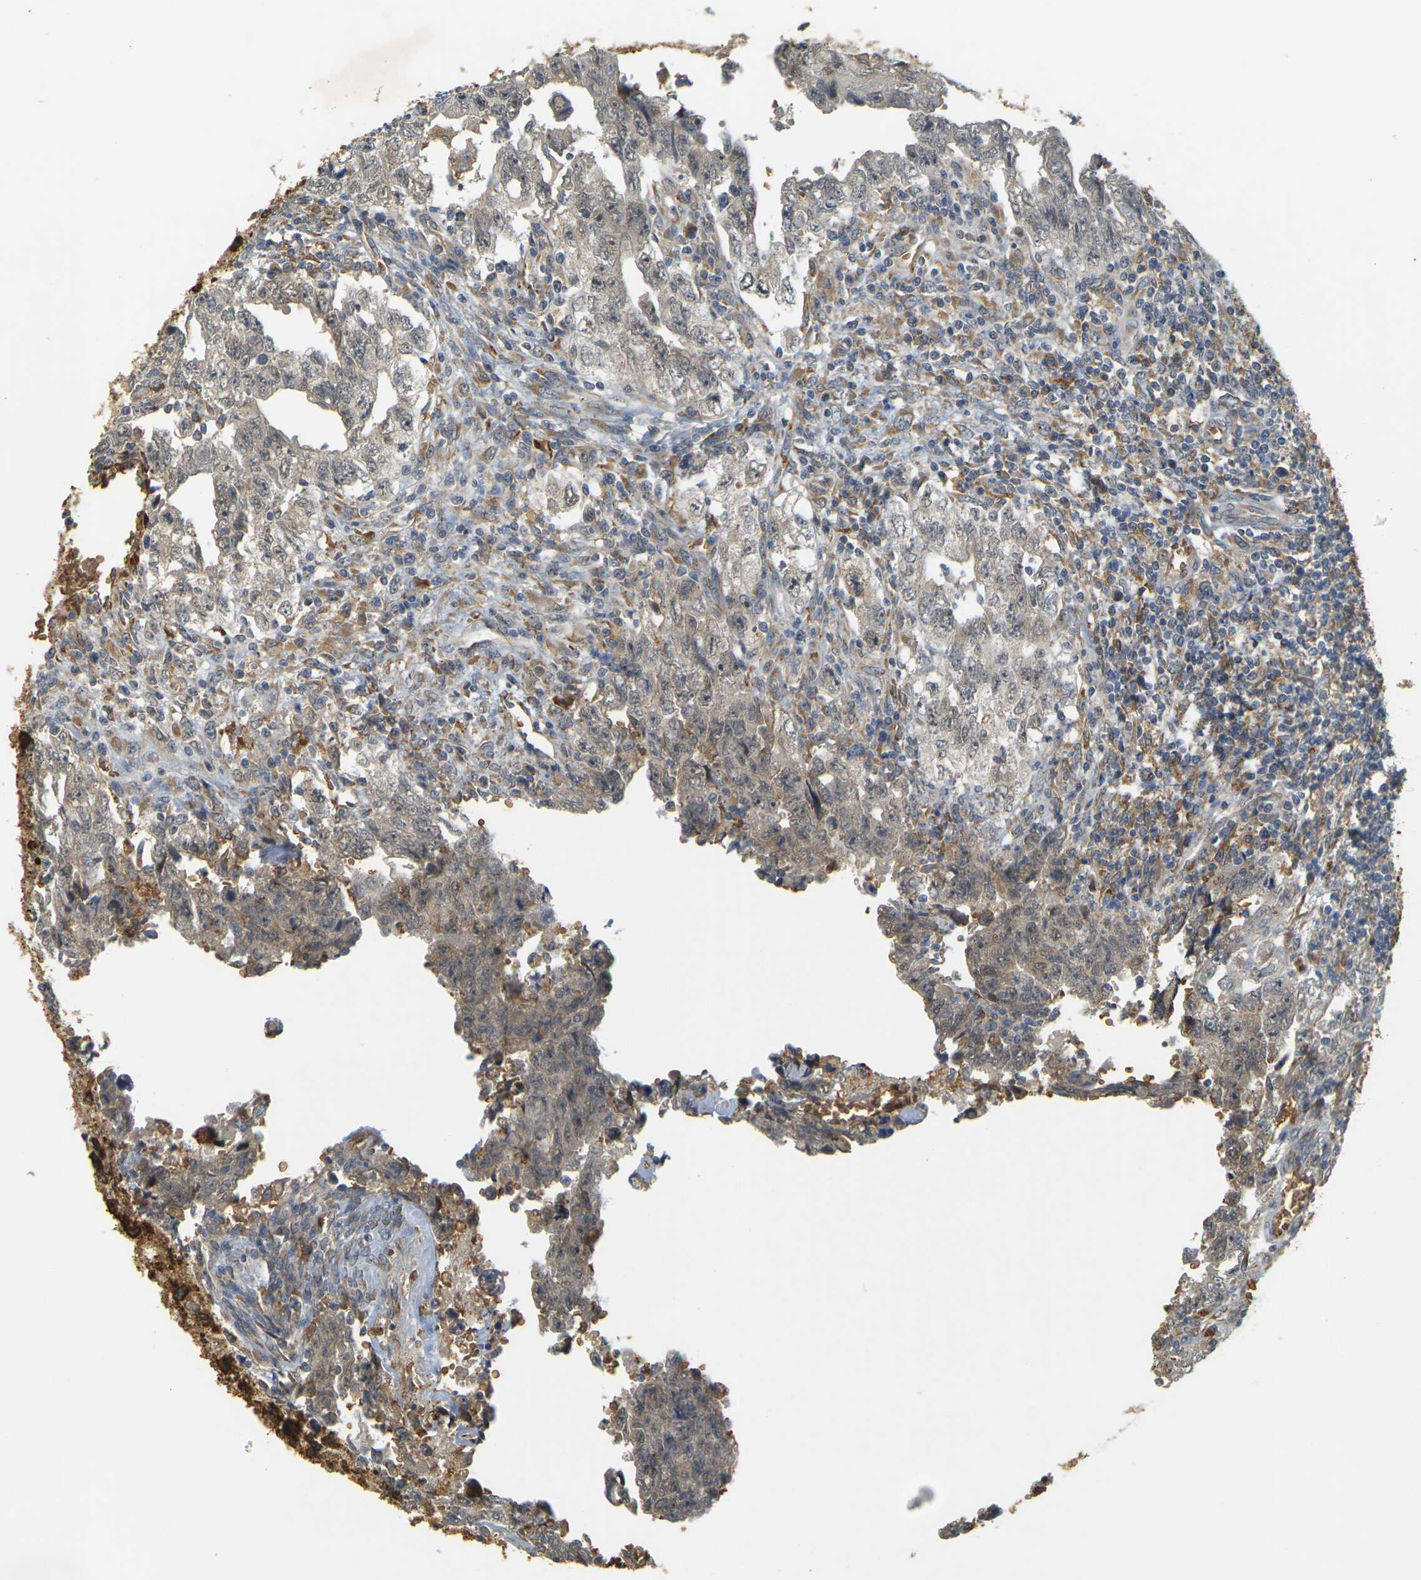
{"staining": {"intensity": "weak", "quantity": "25%-75%", "location": "cytoplasmic/membranous"}, "tissue": "testis cancer", "cell_type": "Tumor cells", "image_type": "cancer", "snomed": [{"axis": "morphology", "description": "Carcinoma, Embryonal, NOS"}, {"axis": "topography", "description": "Testis"}], "caption": "Human embryonal carcinoma (testis) stained for a protein (brown) displays weak cytoplasmic/membranous positive expression in about 25%-75% of tumor cells.", "gene": "MEGF9", "patient": {"sex": "male", "age": 28}}